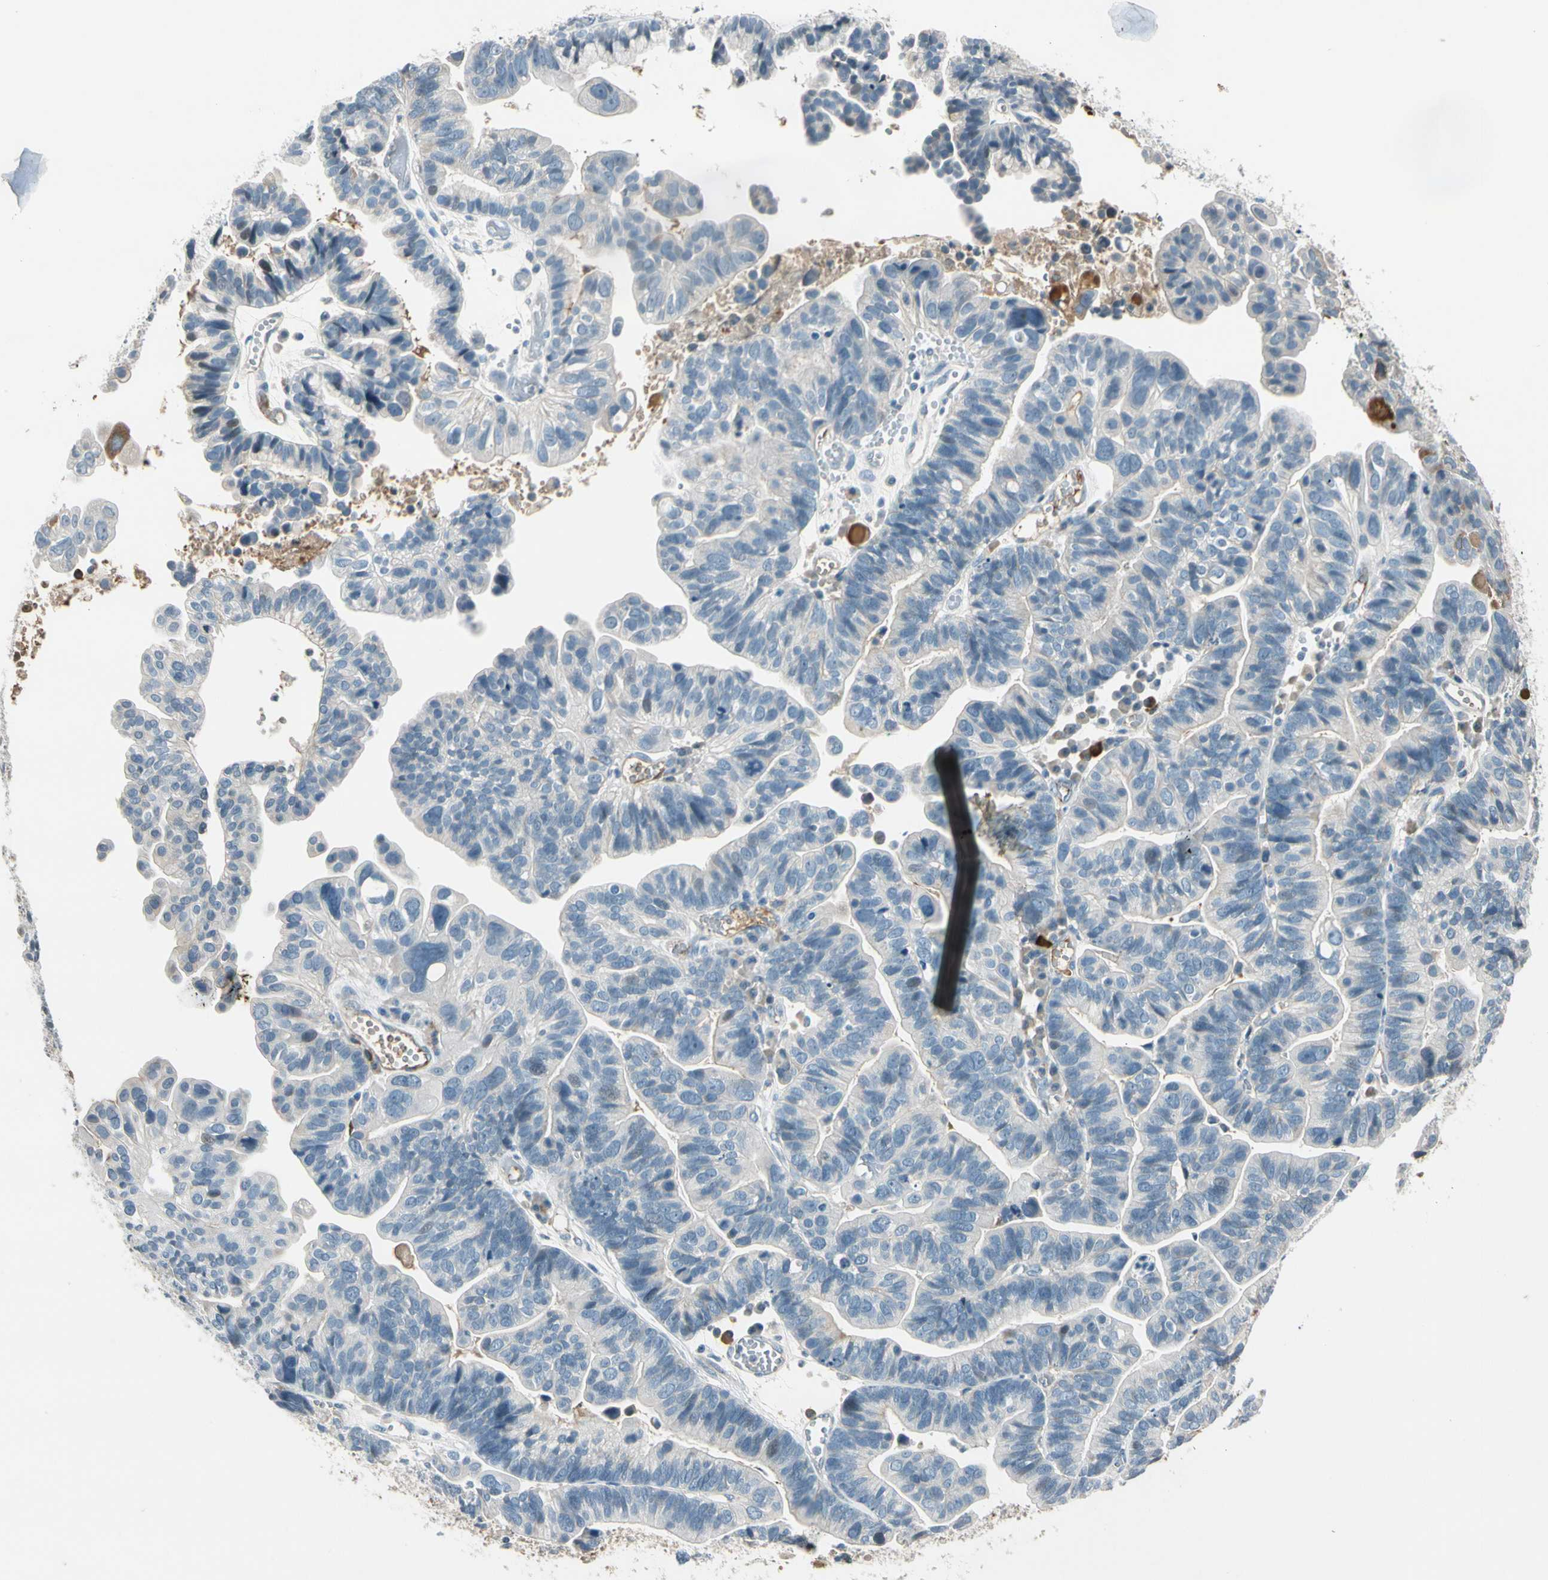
{"staining": {"intensity": "negative", "quantity": "none", "location": "none"}, "tissue": "ovarian cancer", "cell_type": "Tumor cells", "image_type": "cancer", "snomed": [{"axis": "morphology", "description": "Cystadenocarcinoma, serous, NOS"}, {"axis": "topography", "description": "Ovary"}], "caption": "An image of human ovarian cancer (serous cystadenocarcinoma) is negative for staining in tumor cells. The staining was performed using DAB to visualize the protein expression in brown, while the nuclei were stained in blue with hematoxylin (Magnification: 20x).", "gene": "PDPN", "patient": {"sex": "female", "age": 56}}